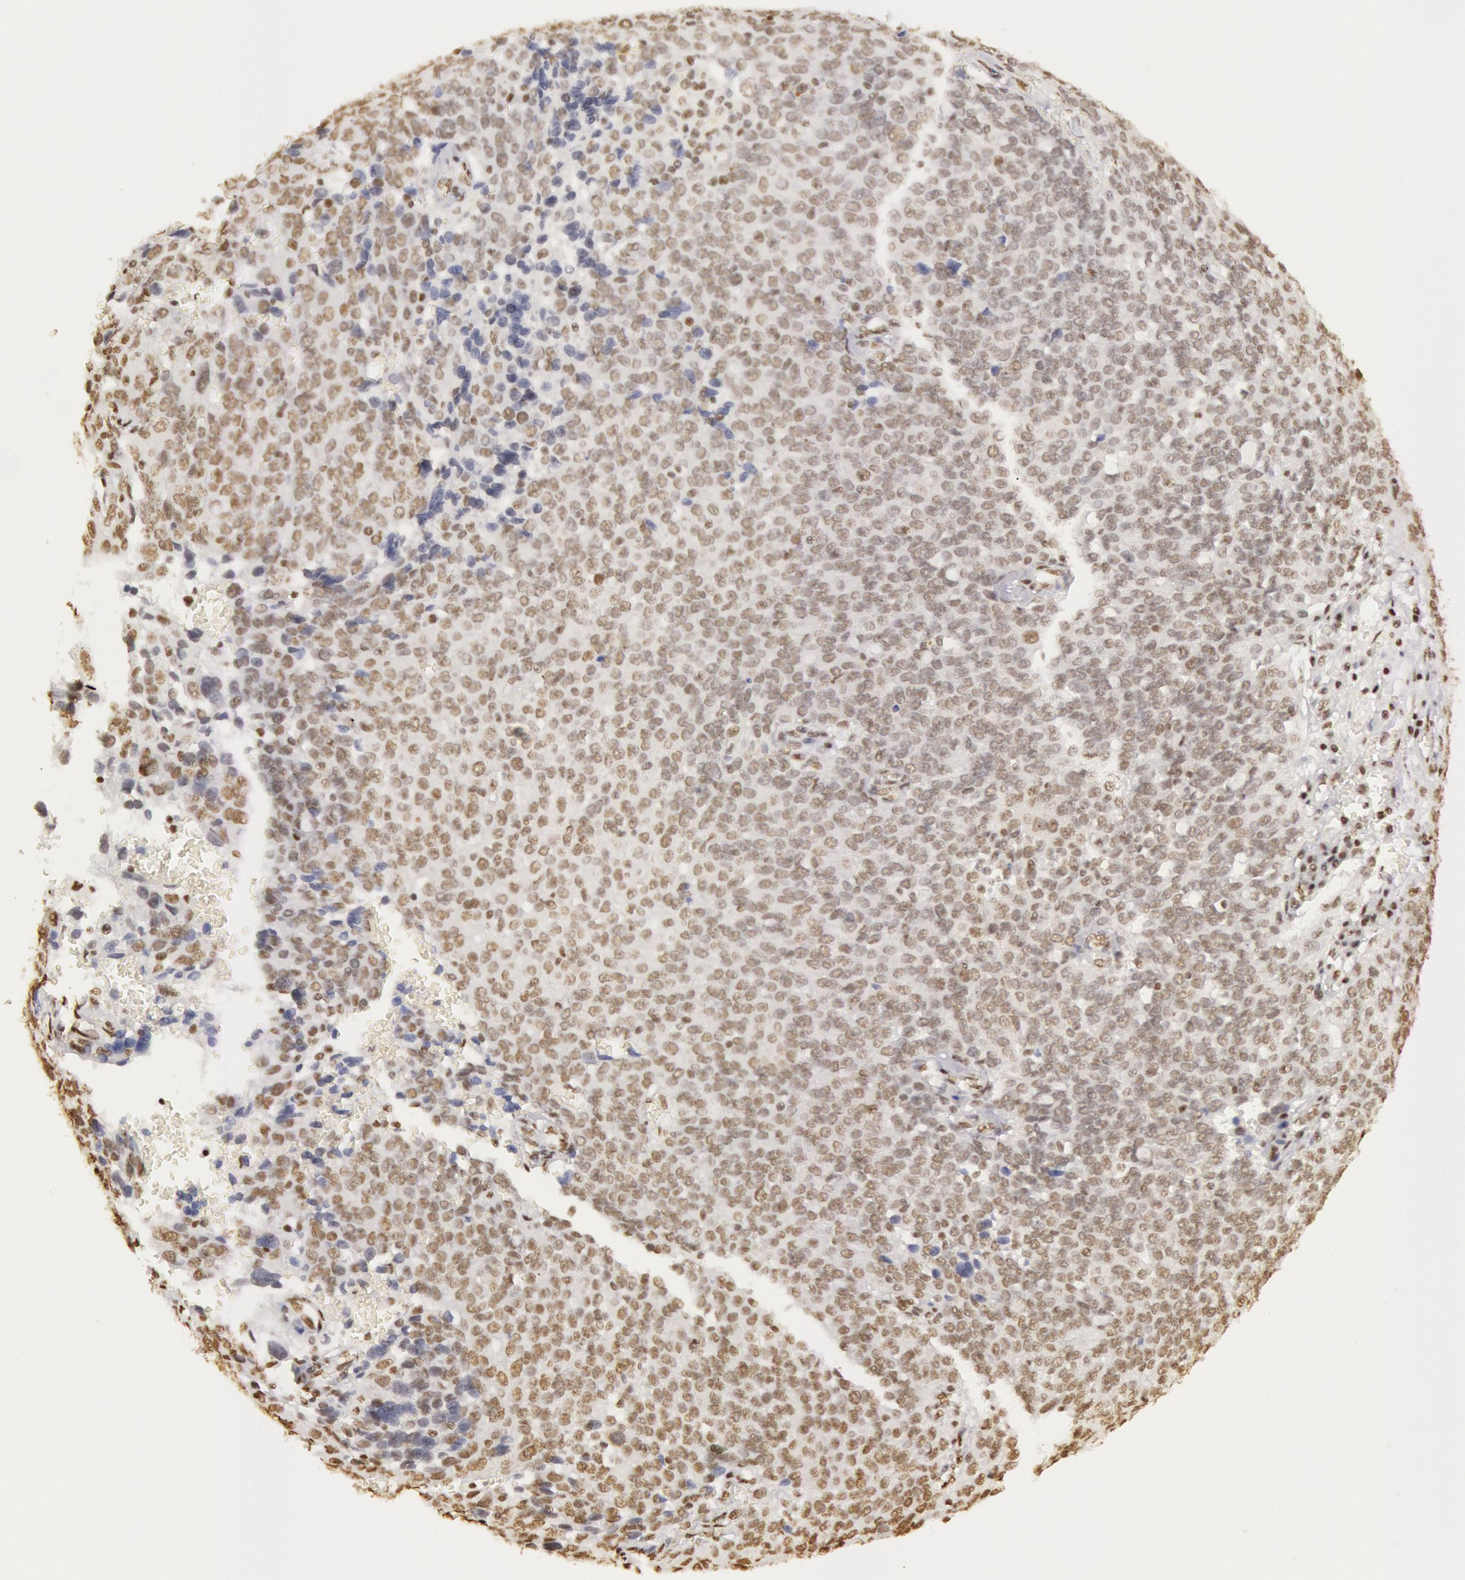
{"staining": {"intensity": "weak", "quantity": ">75%", "location": "nuclear"}, "tissue": "ovarian cancer", "cell_type": "Tumor cells", "image_type": "cancer", "snomed": [{"axis": "morphology", "description": "Carcinoma, endometroid"}, {"axis": "topography", "description": "Ovary"}], "caption": "Ovarian cancer (endometroid carcinoma) was stained to show a protein in brown. There is low levels of weak nuclear expression in about >75% of tumor cells.", "gene": "HNRNPH2", "patient": {"sex": "female", "age": 75}}